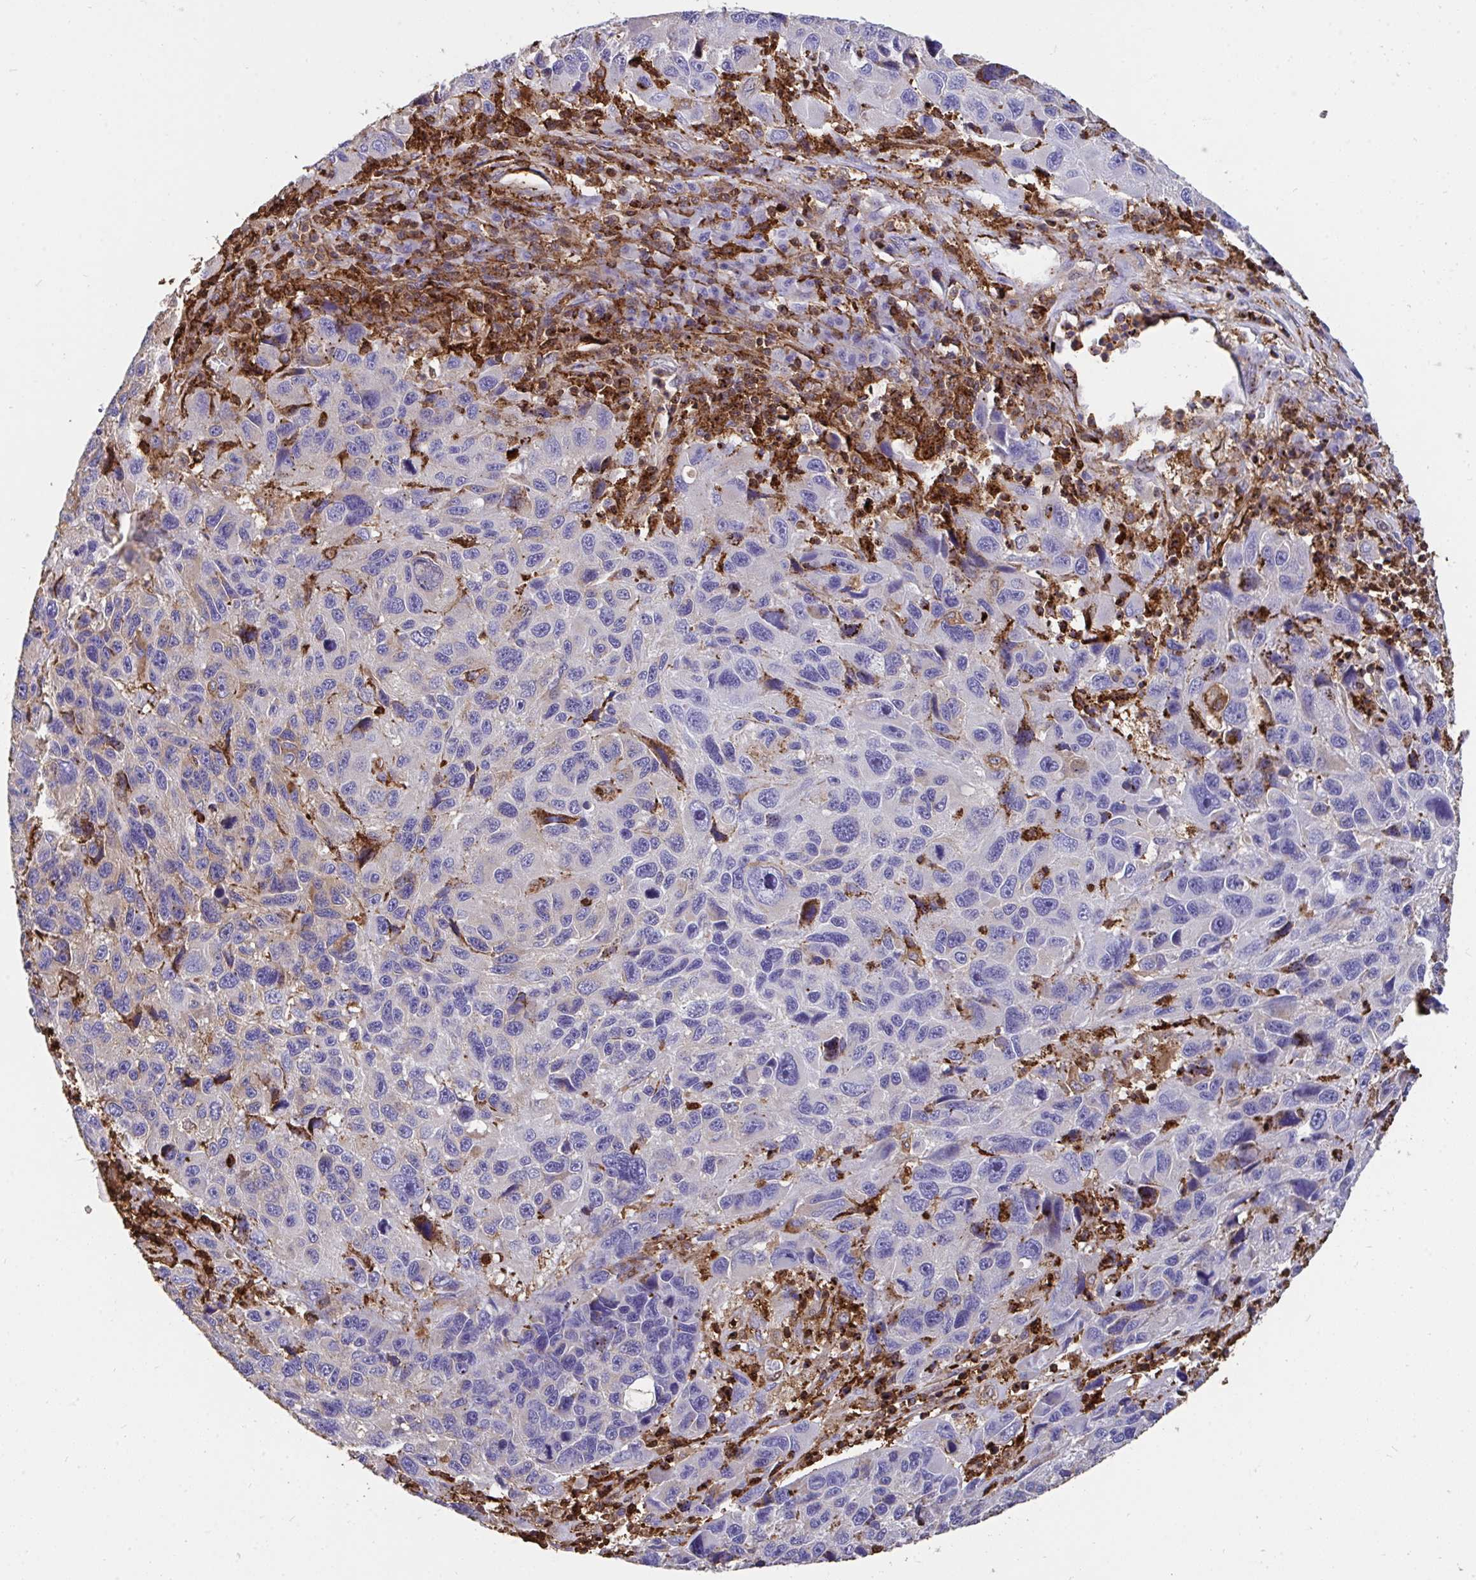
{"staining": {"intensity": "negative", "quantity": "none", "location": "none"}, "tissue": "melanoma", "cell_type": "Tumor cells", "image_type": "cancer", "snomed": [{"axis": "morphology", "description": "Malignant melanoma, NOS"}, {"axis": "topography", "description": "Skin"}], "caption": "The micrograph shows no staining of tumor cells in melanoma.", "gene": "CFL1", "patient": {"sex": "male", "age": 53}}